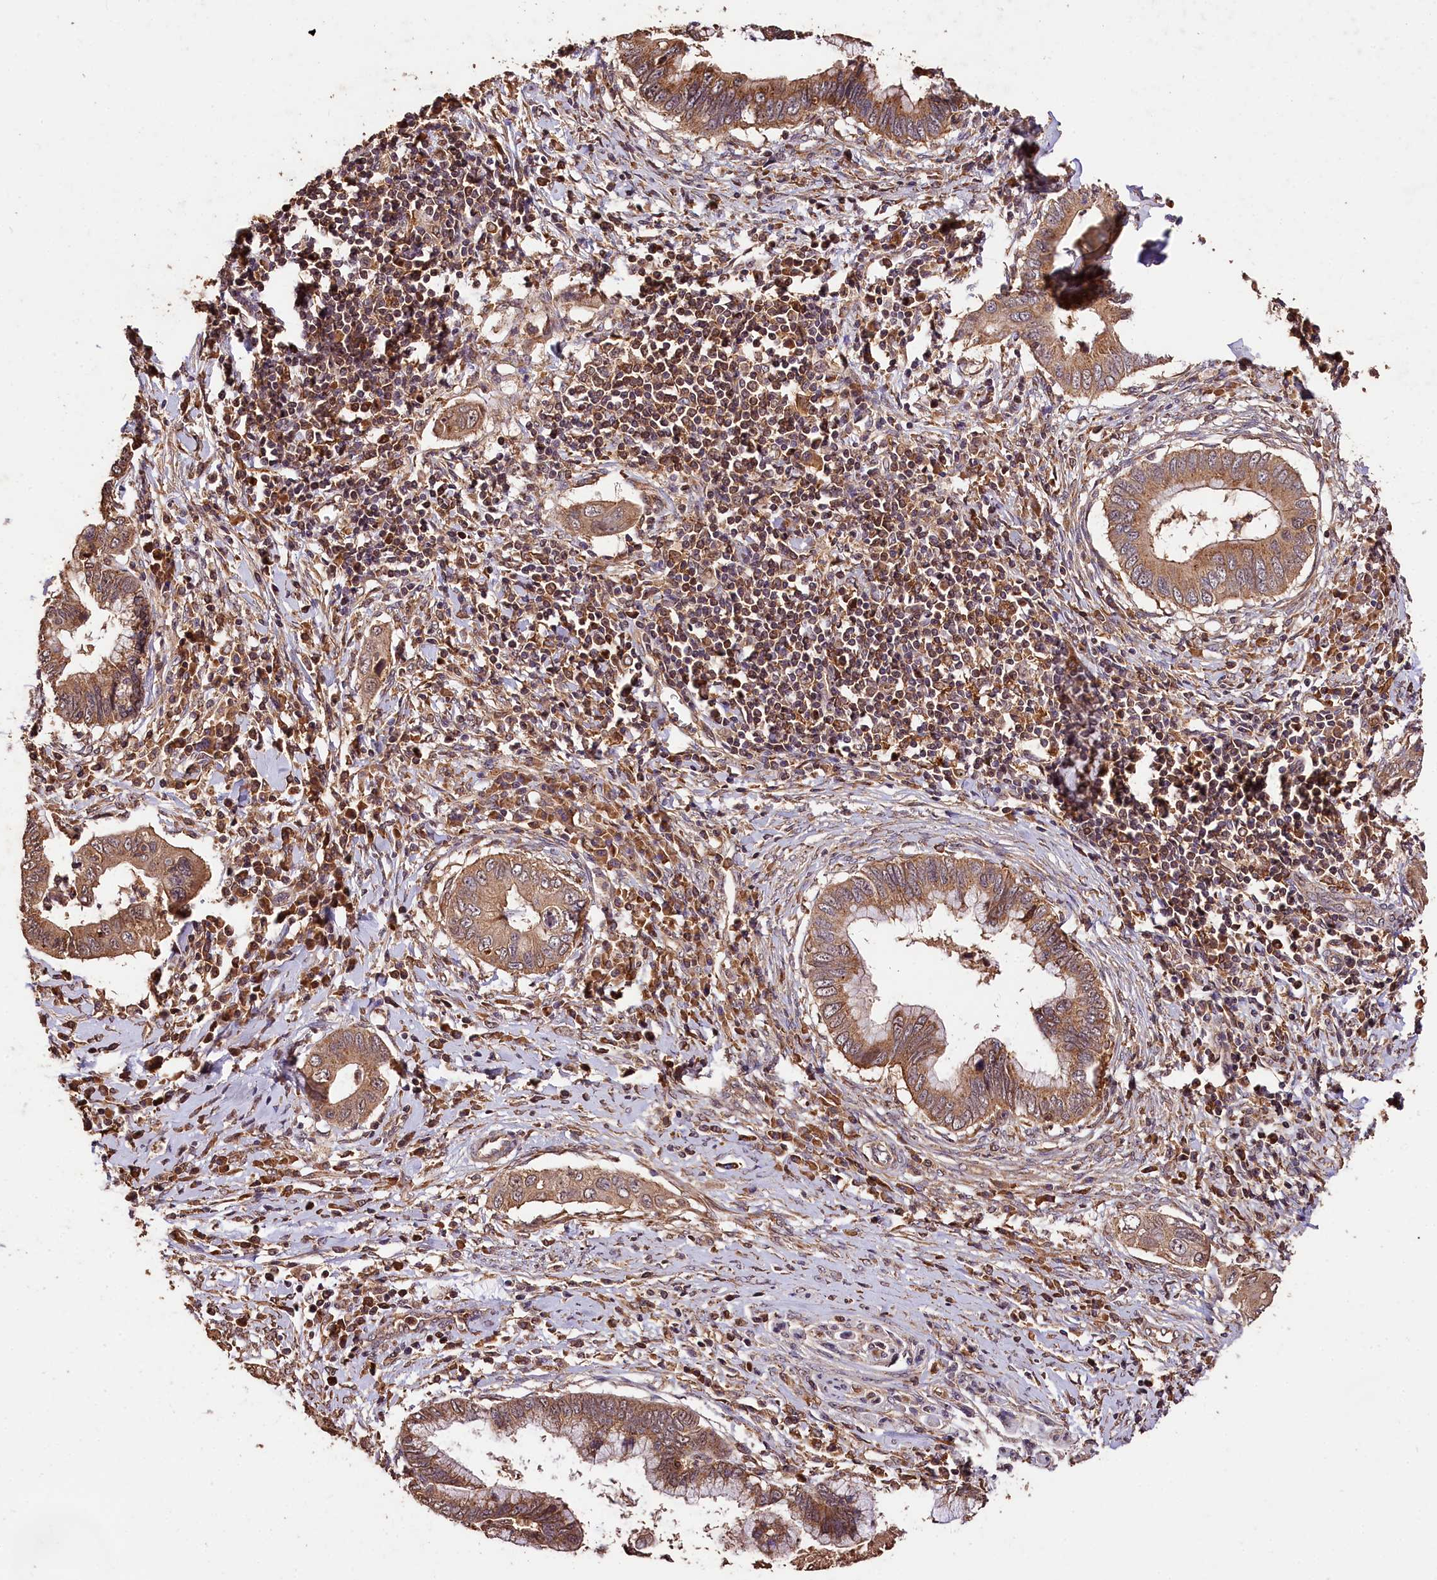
{"staining": {"intensity": "moderate", "quantity": ">75%", "location": "cytoplasmic/membranous"}, "tissue": "cervical cancer", "cell_type": "Tumor cells", "image_type": "cancer", "snomed": [{"axis": "morphology", "description": "Adenocarcinoma, NOS"}, {"axis": "topography", "description": "Cervix"}], "caption": "IHC (DAB) staining of cervical cancer reveals moderate cytoplasmic/membranous protein expression in about >75% of tumor cells.", "gene": "KPTN", "patient": {"sex": "female", "age": 44}}